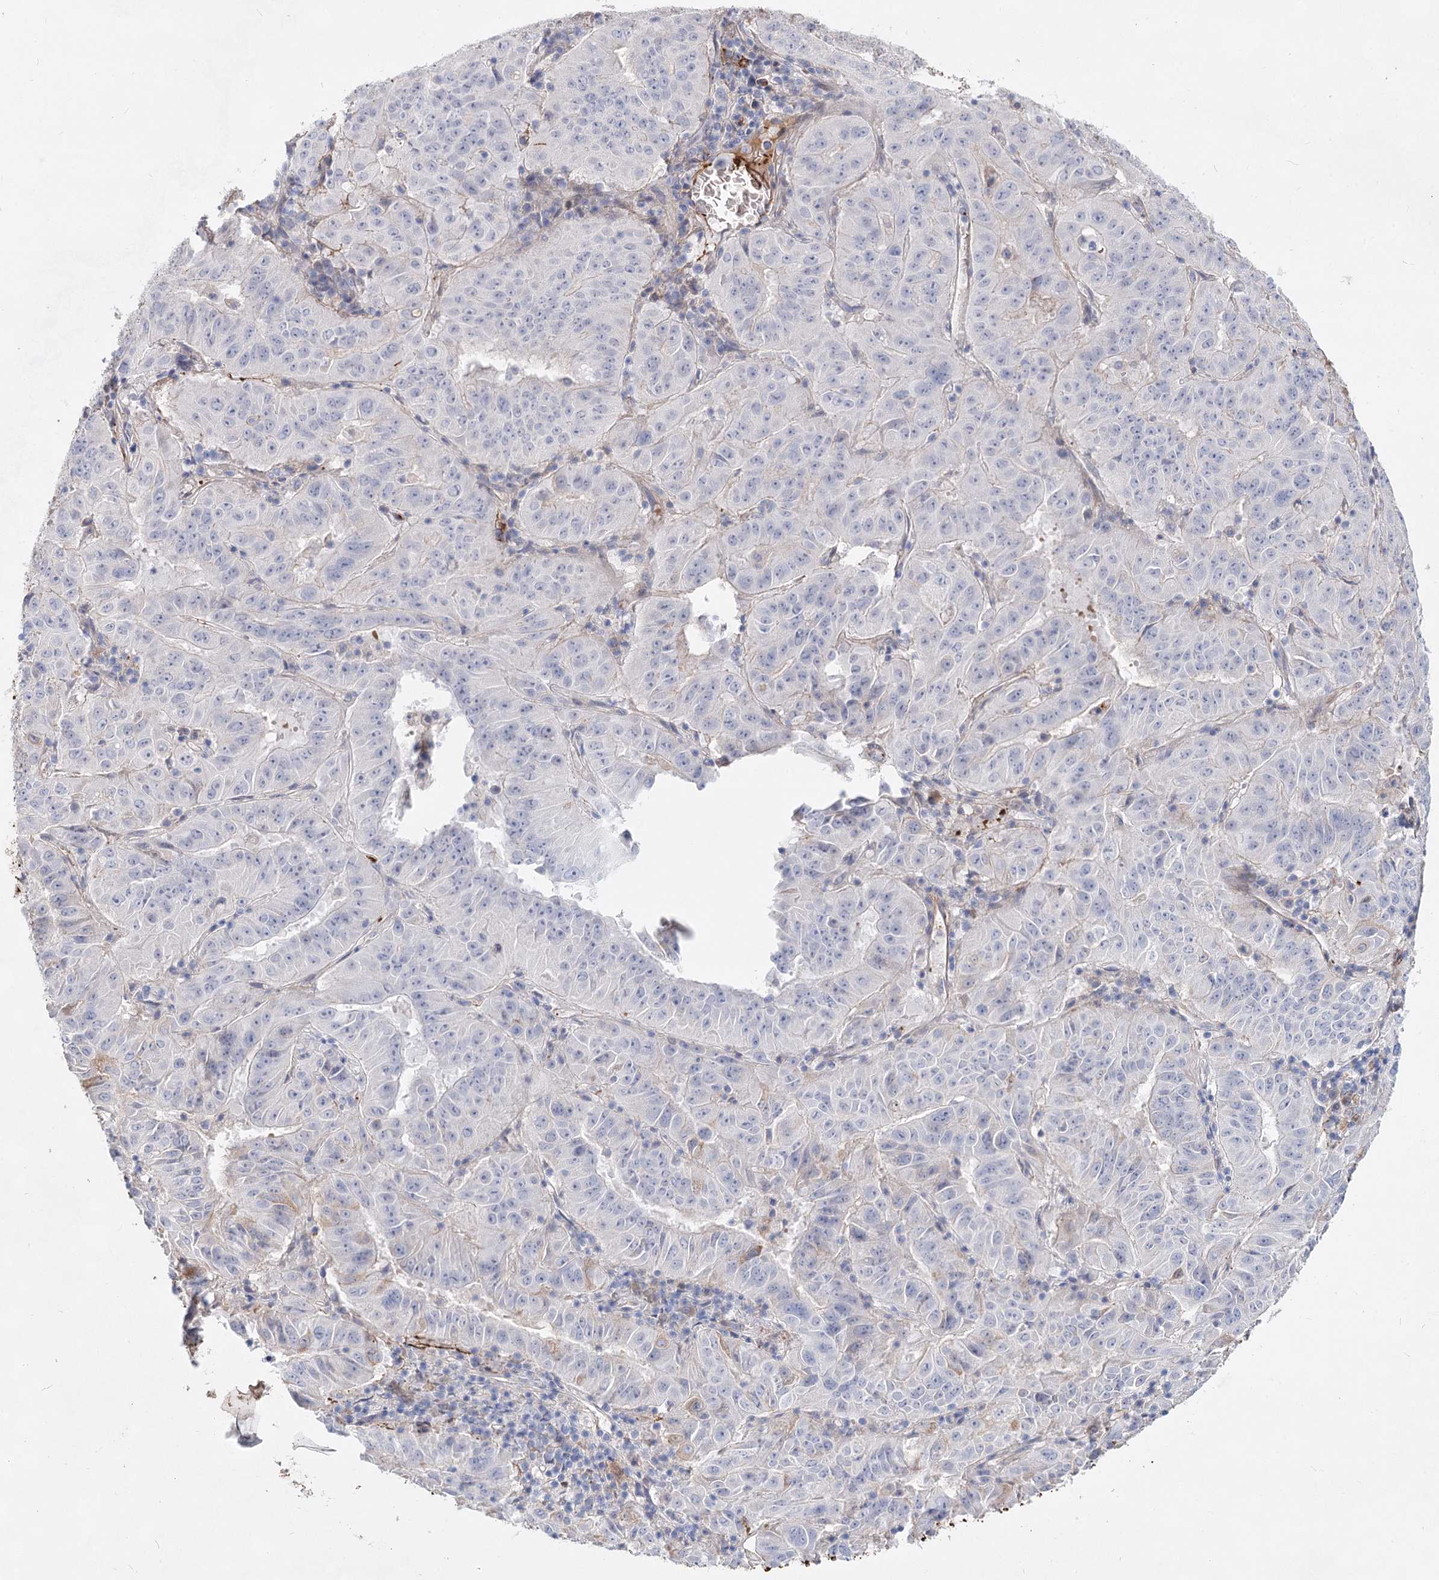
{"staining": {"intensity": "negative", "quantity": "none", "location": "none"}, "tissue": "pancreatic cancer", "cell_type": "Tumor cells", "image_type": "cancer", "snomed": [{"axis": "morphology", "description": "Adenocarcinoma, NOS"}, {"axis": "topography", "description": "Pancreas"}], "caption": "A high-resolution micrograph shows immunohistochemistry (IHC) staining of adenocarcinoma (pancreatic), which demonstrates no significant staining in tumor cells.", "gene": "TASOR2", "patient": {"sex": "male", "age": 63}}